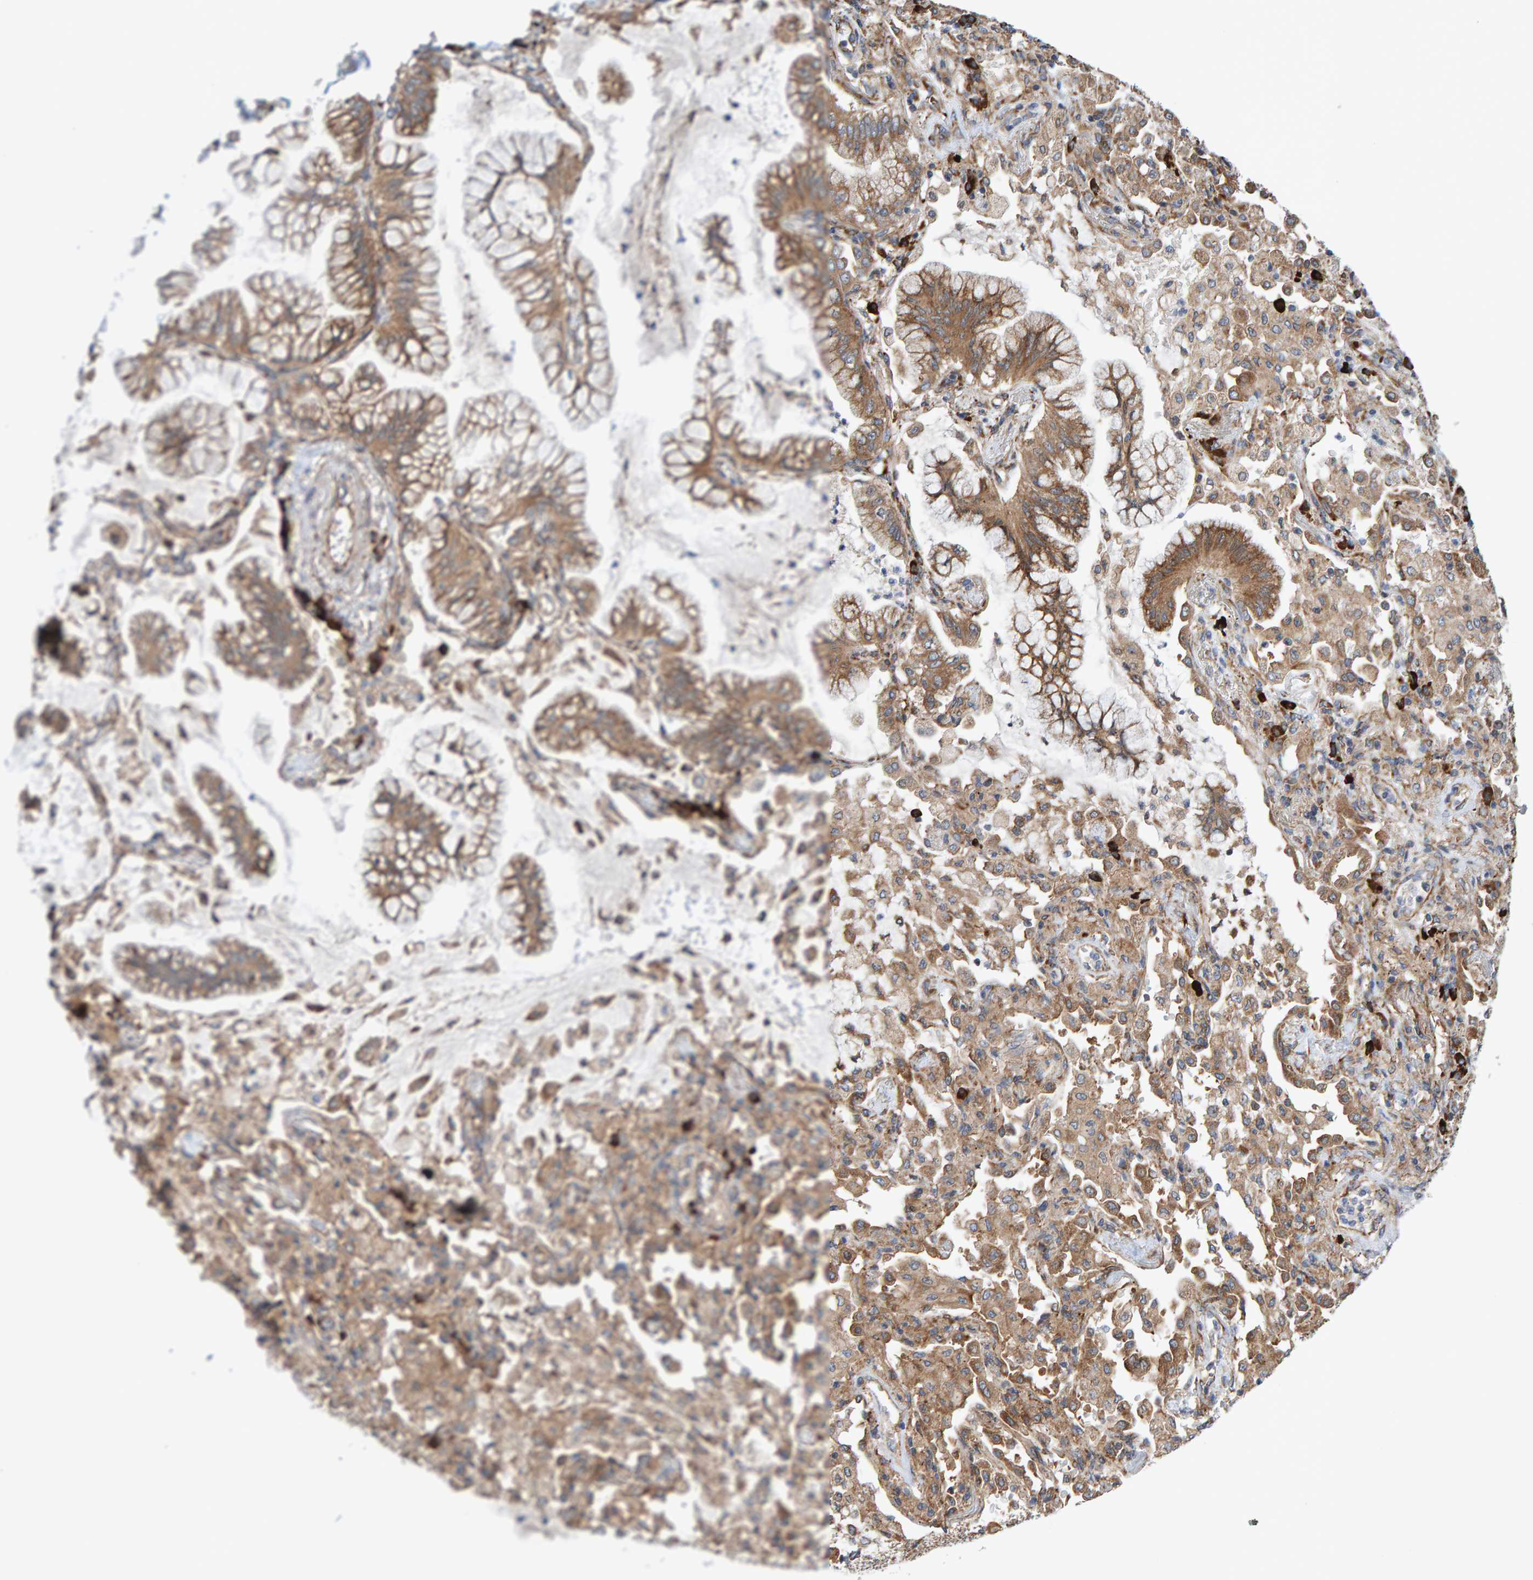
{"staining": {"intensity": "moderate", "quantity": ">75%", "location": "cytoplasmic/membranous"}, "tissue": "lung cancer", "cell_type": "Tumor cells", "image_type": "cancer", "snomed": [{"axis": "morphology", "description": "Adenocarcinoma, NOS"}, {"axis": "topography", "description": "Lung"}], "caption": "An image showing moderate cytoplasmic/membranous positivity in approximately >75% of tumor cells in adenocarcinoma (lung), as visualized by brown immunohistochemical staining.", "gene": "KIAA0753", "patient": {"sex": "female", "age": 70}}